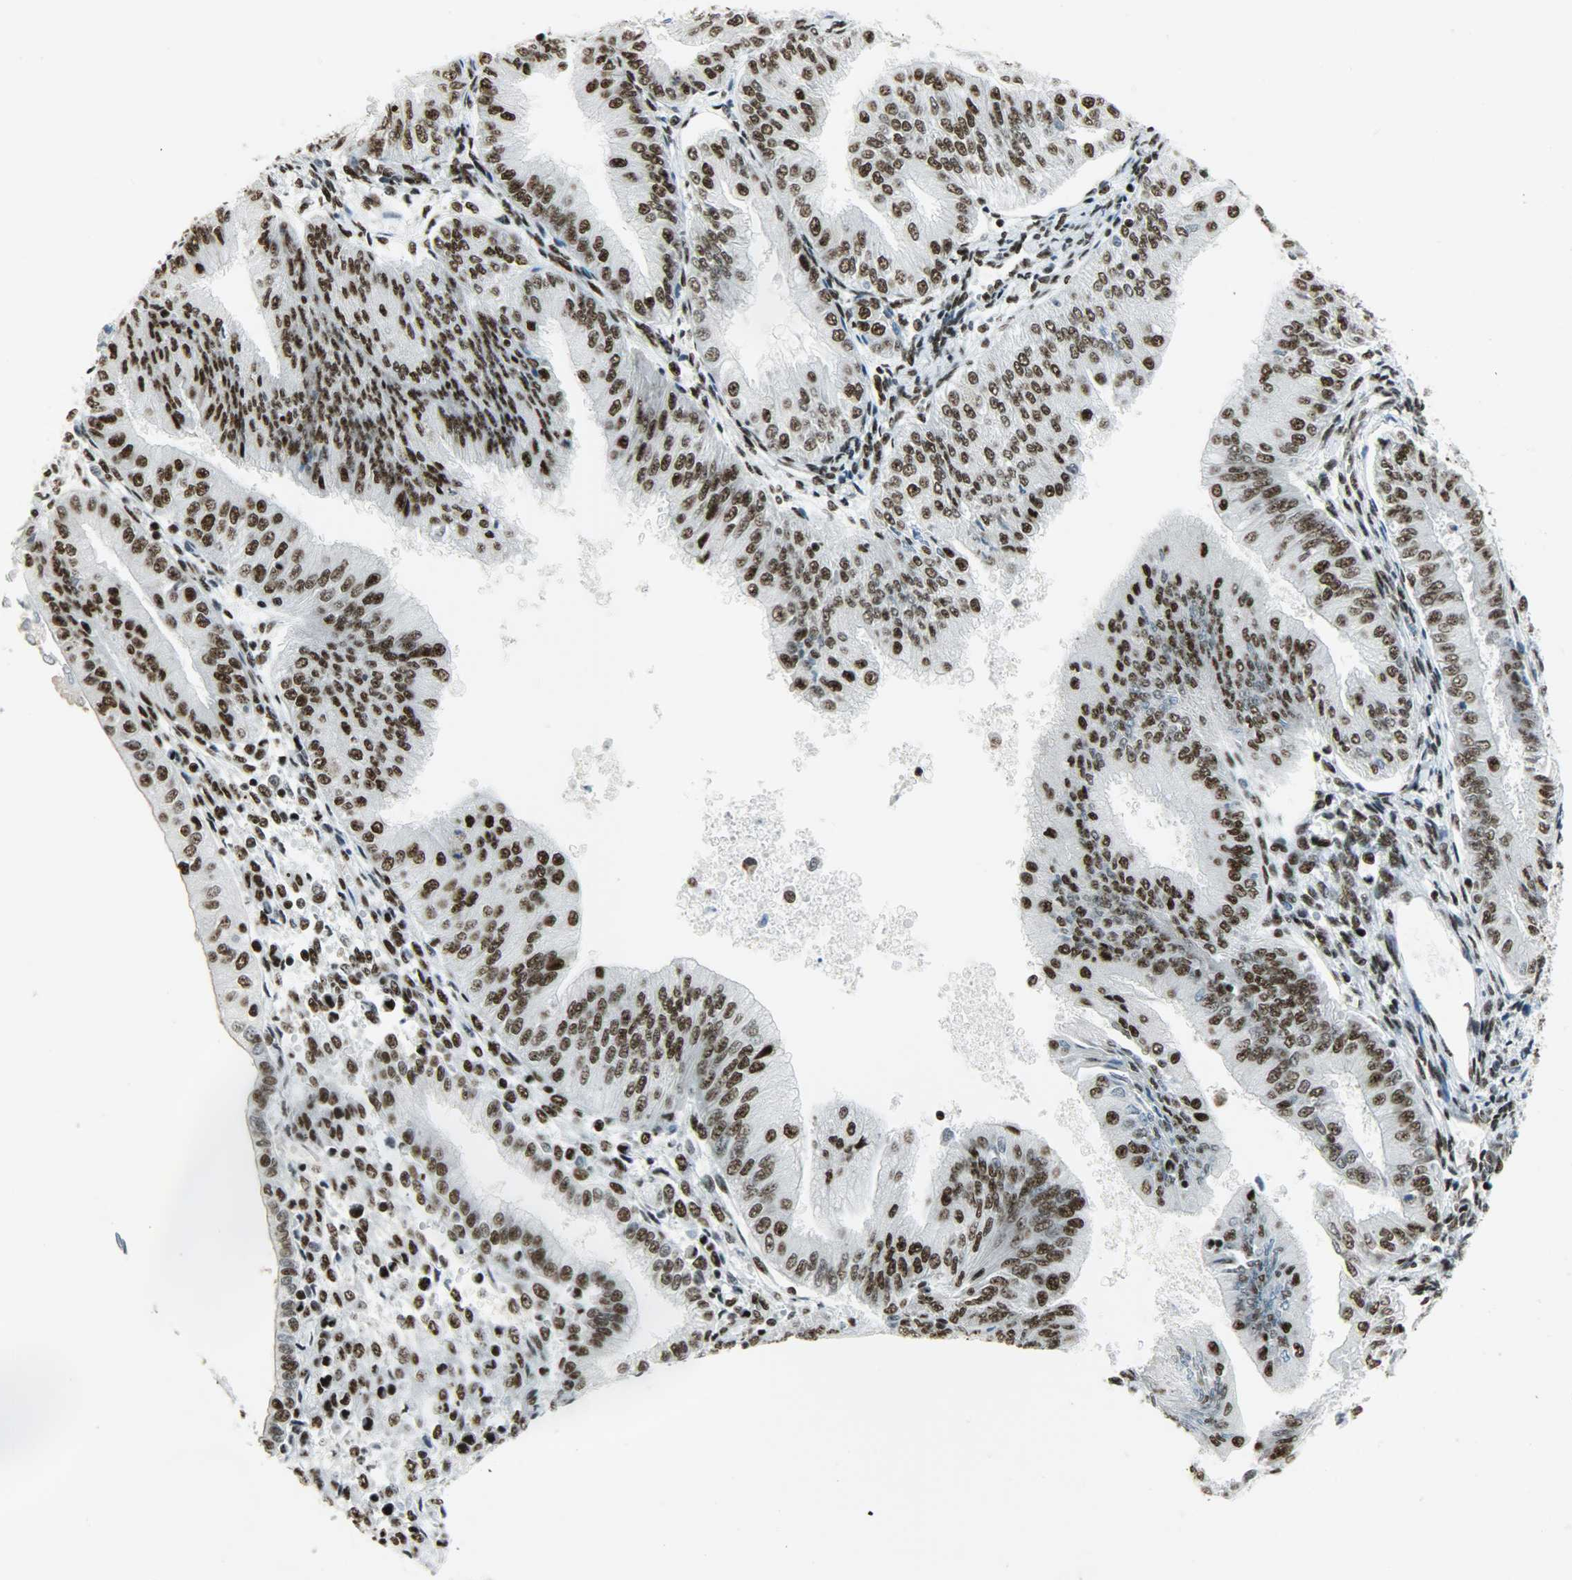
{"staining": {"intensity": "strong", "quantity": ">75%", "location": "nuclear"}, "tissue": "endometrial cancer", "cell_type": "Tumor cells", "image_type": "cancer", "snomed": [{"axis": "morphology", "description": "Adenocarcinoma, NOS"}, {"axis": "topography", "description": "Endometrium"}], "caption": "The immunohistochemical stain highlights strong nuclear positivity in tumor cells of endometrial cancer tissue. (Brightfield microscopy of DAB IHC at high magnification).", "gene": "SNRPA", "patient": {"sex": "female", "age": 53}}